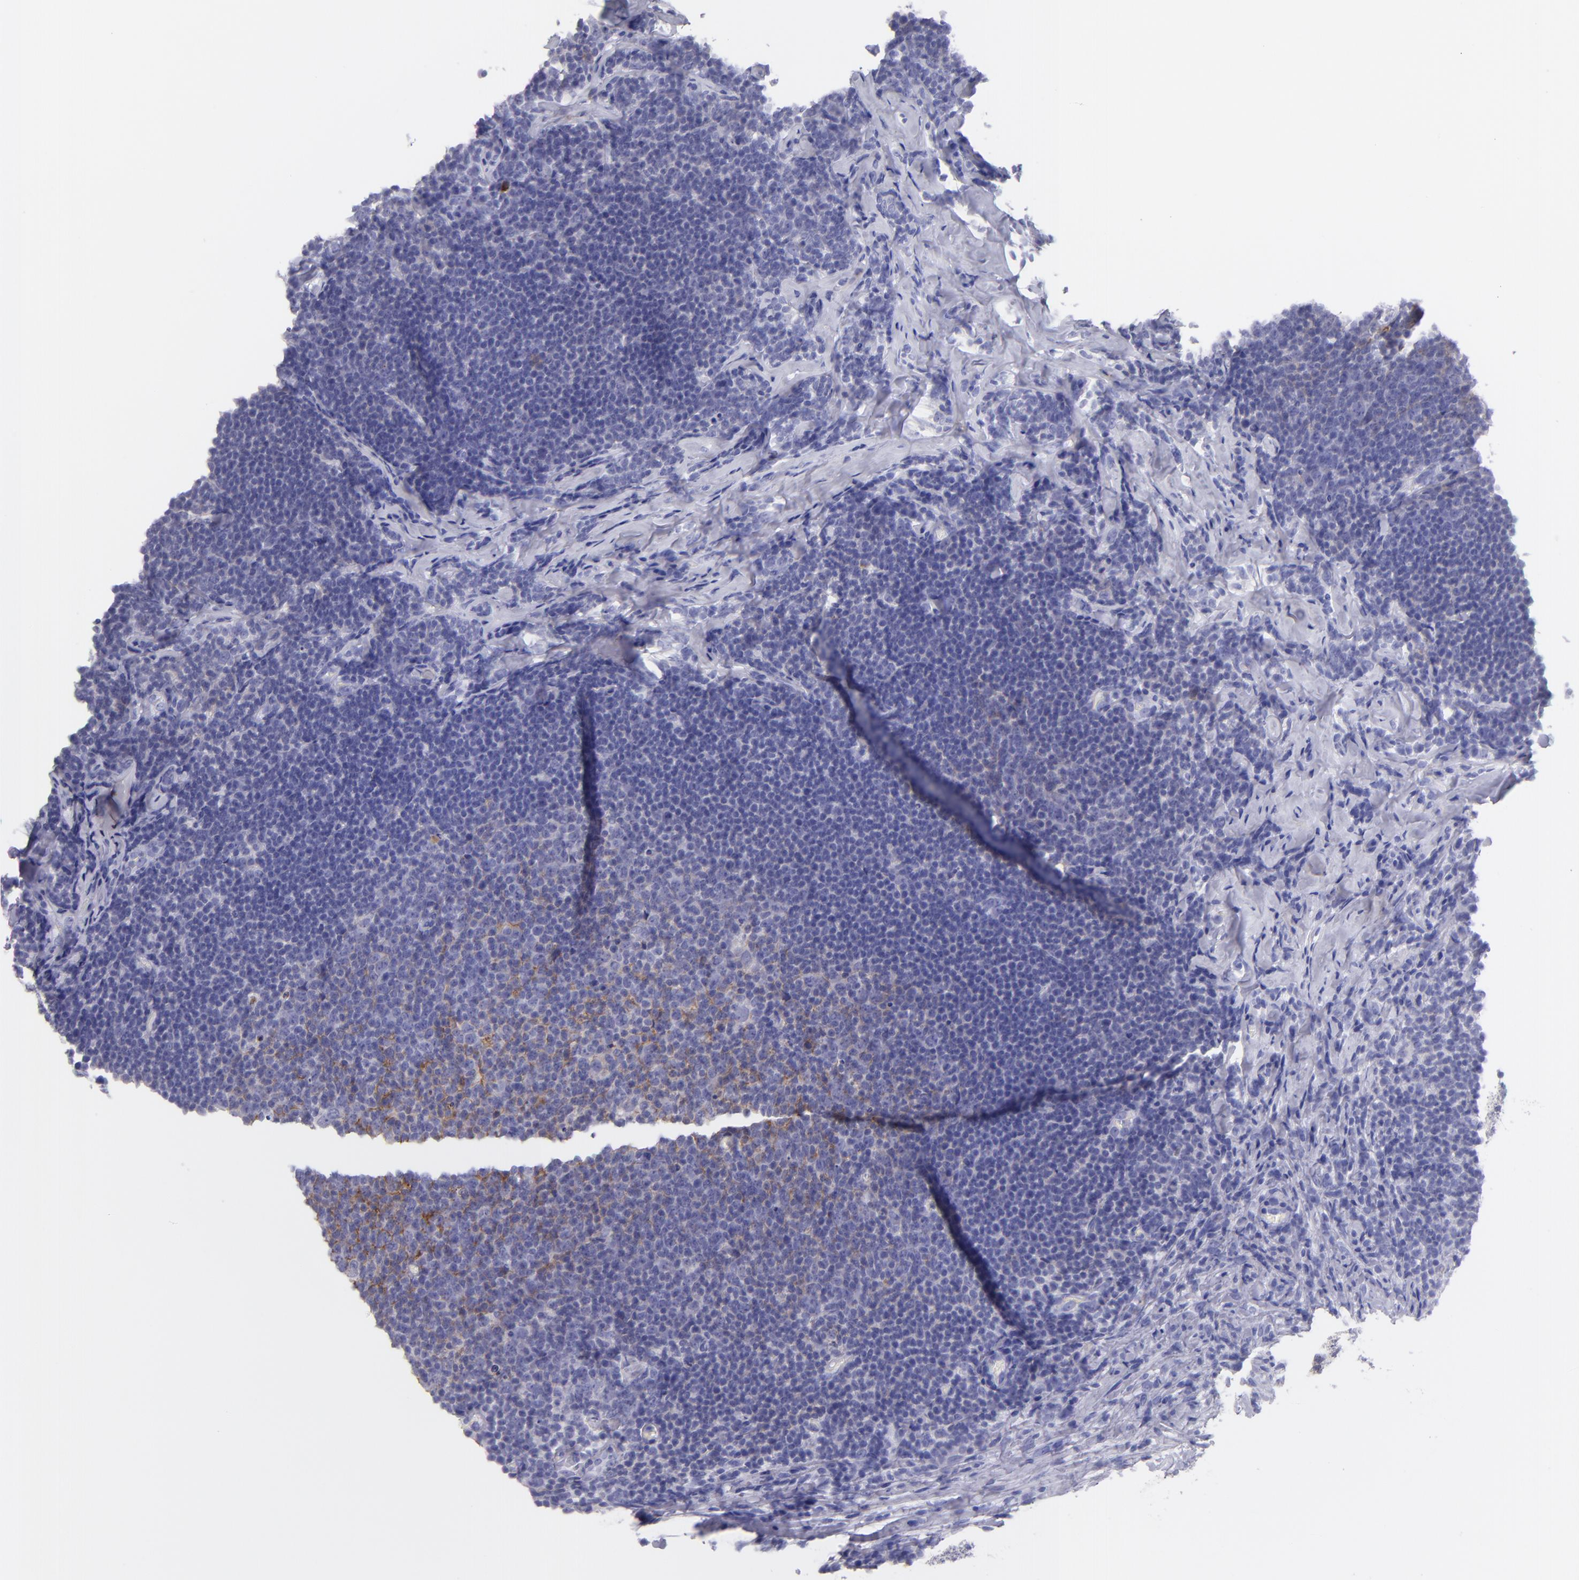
{"staining": {"intensity": "negative", "quantity": "none", "location": "none"}, "tissue": "lymphoma", "cell_type": "Tumor cells", "image_type": "cancer", "snomed": [{"axis": "morphology", "description": "Malignant lymphoma, non-Hodgkin's type, Low grade"}, {"axis": "topography", "description": "Lymph node"}], "caption": "Lymphoma was stained to show a protein in brown. There is no significant expression in tumor cells.", "gene": "CD82", "patient": {"sex": "male", "age": 74}}